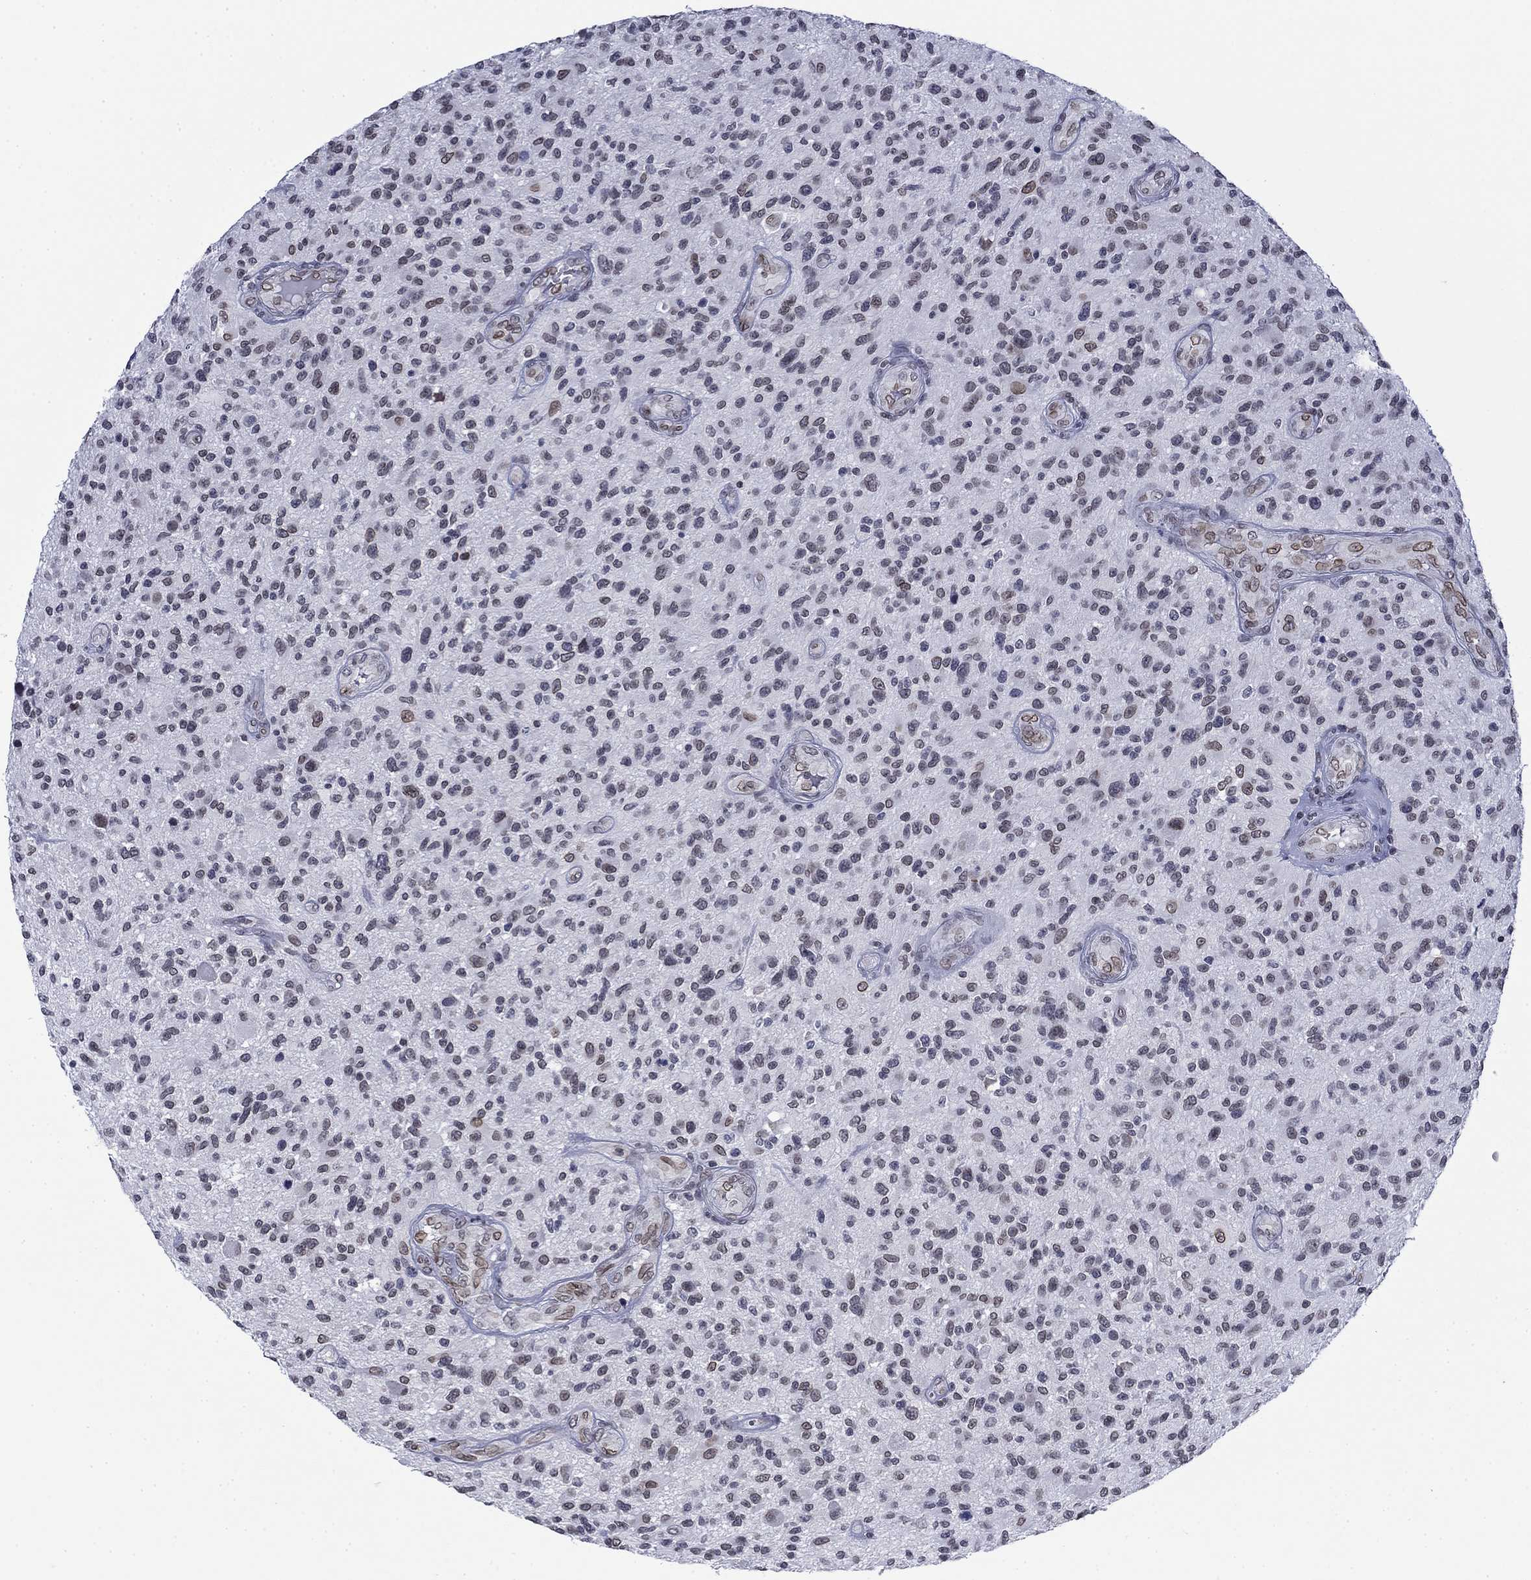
{"staining": {"intensity": "strong", "quantity": "<25%", "location": "cytoplasmic/membranous,nuclear"}, "tissue": "glioma", "cell_type": "Tumor cells", "image_type": "cancer", "snomed": [{"axis": "morphology", "description": "Glioma, malignant, High grade"}, {"axis": "topography", "description": "Brain"}], "caption": "Glioma stained with a protein marker demonstrates strong staining in tumor cells.", "gene": "TOR1AIP1", "patient": {"sex": "male", "age": 47}}